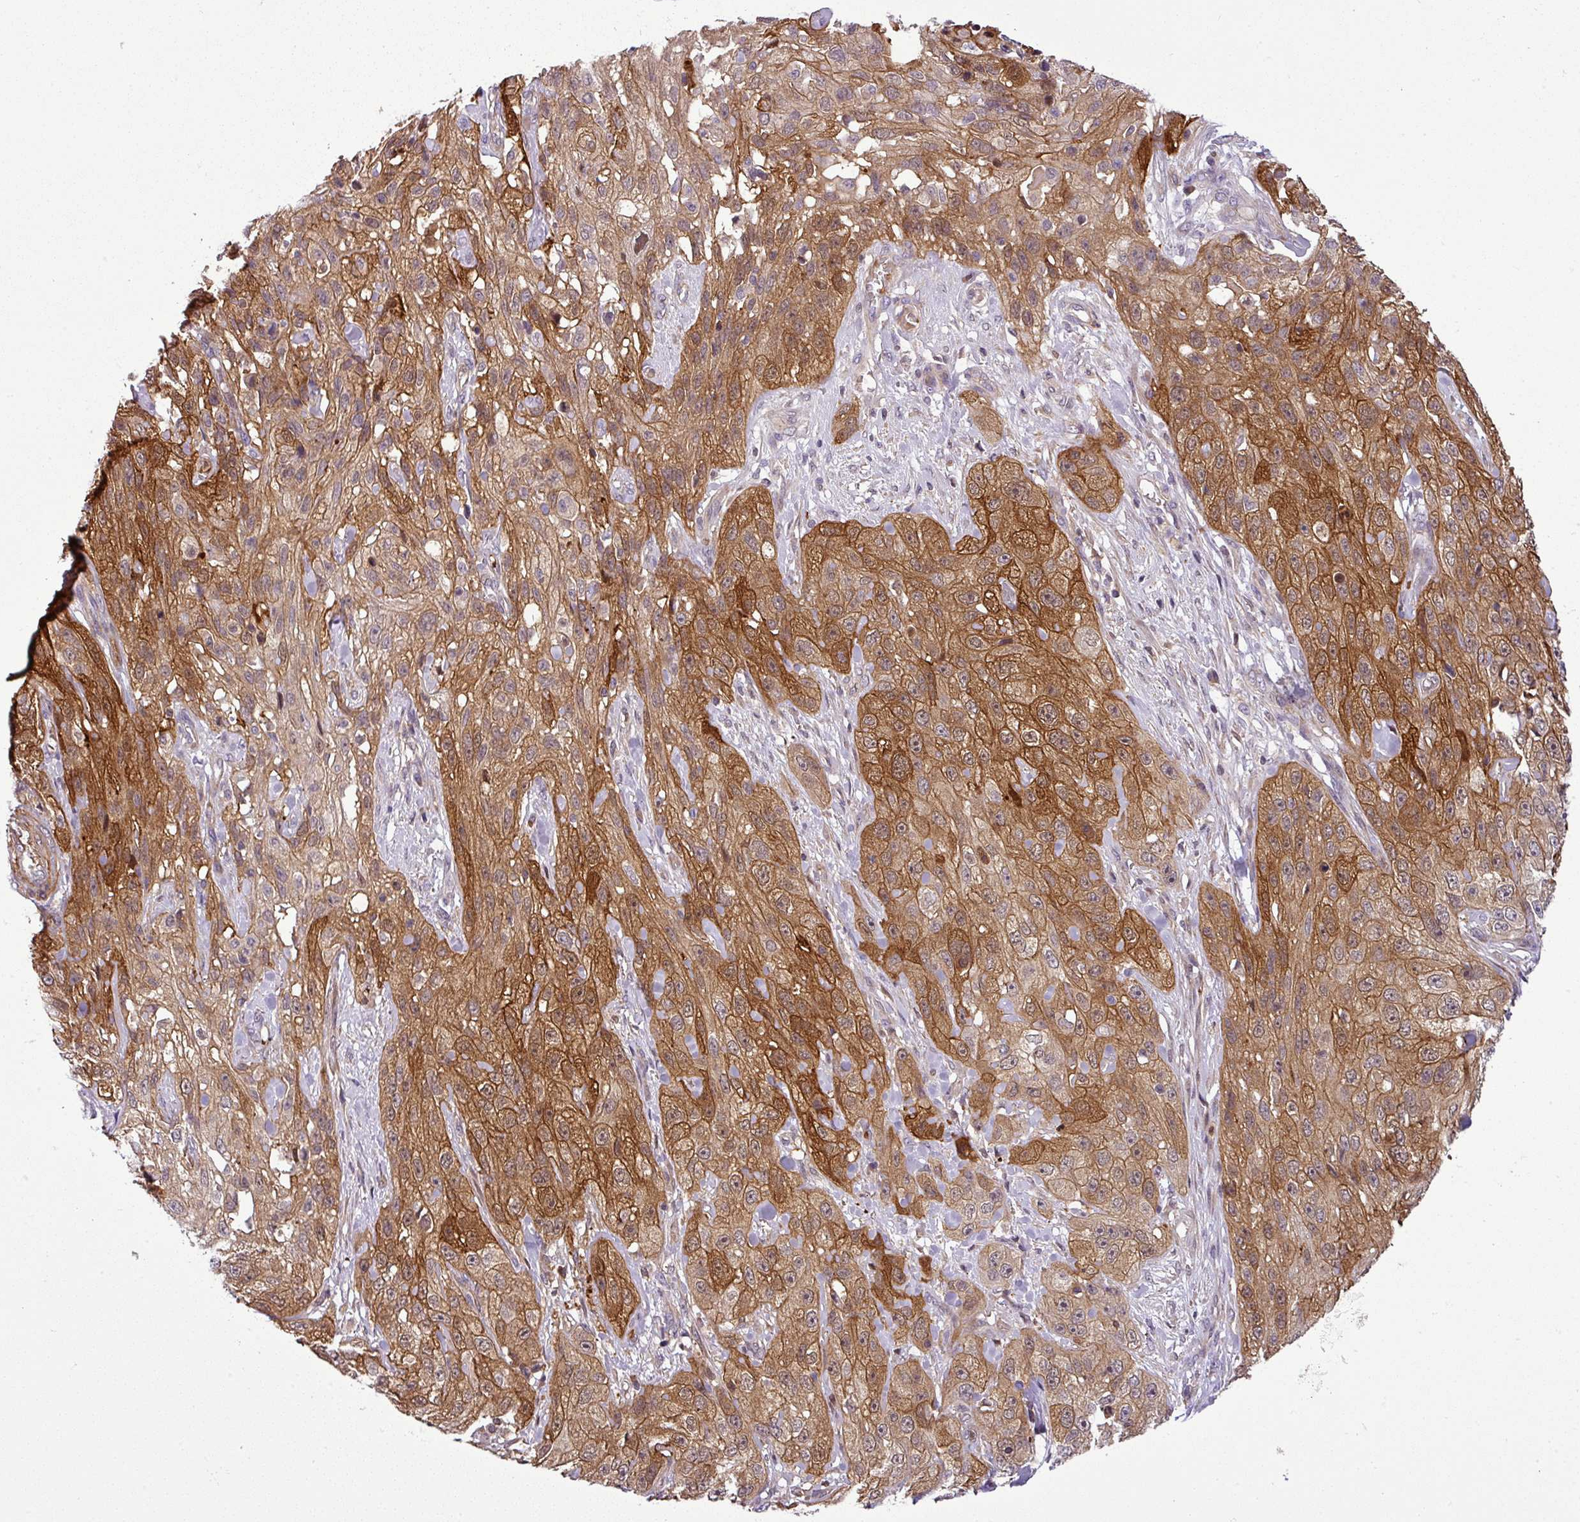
{"staining": {"intensity": "moderate", "quantity": ">75%", "location": "cytoplasmic/membranous,nuclear"}, "tissue": "skin cancer", "cell_type": "Tumor cells", "image_type": "cancer", "snomed": [{"axis": "morphology", "description": "Squamous cell carcinoma, NOS"}, {"axis": "topography", "description": "Skin"}, {"axis": "topography", "description": "Vulva"}], "caption": "A brown stain shows moderate cytoplasmic/membranous and nuclear positivity of a protein in skin cancer tumor cells.", "gene": "NBEAL2", "patient": {"sex": "female", "age": 86}}